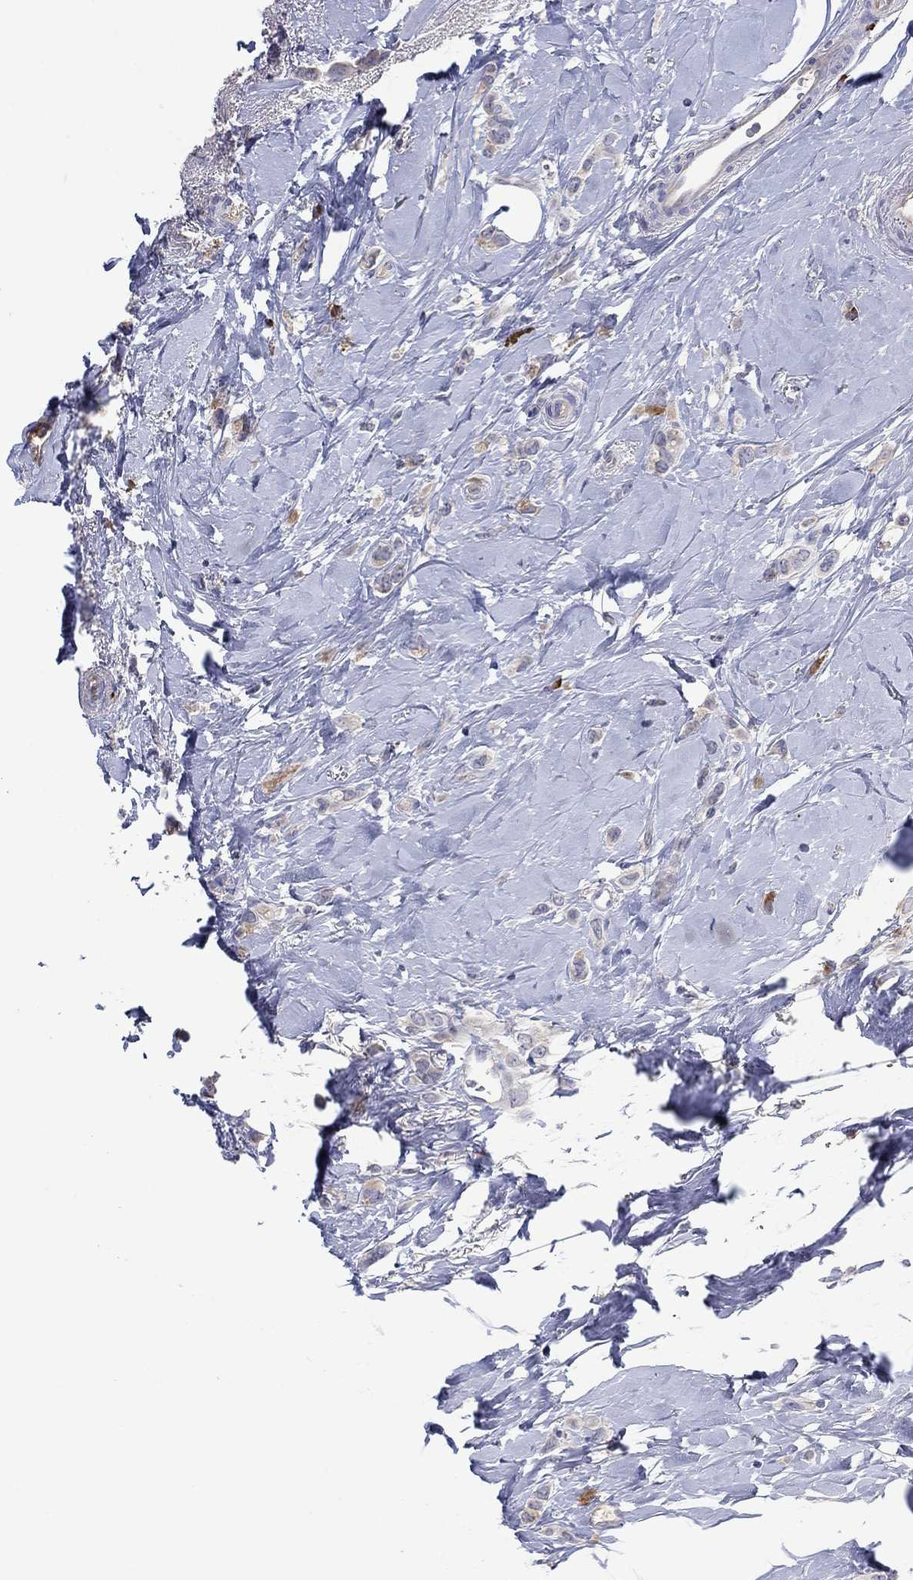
{"staining": {"intensity": "weak", "quantity": "25%-75%", "location": "cytoplasmic/membranous"}, "tissue": "breast cancer", "cell_type": "Tumor cells", "image_type": "cancer", "snomed": [{"axis": "morphology", "description": "Lobular carcinoma"}, {"axis": "topography", "description": "Breast"}], "caption": "Immunohistochemical staining of breast lobular carcinoma demonstrates weak cytoplasmic/membranous protein positivity in approximately 25%-75% of tumor cells.", "gene": "PLCL2", "patient": {"sex": "female", "age": 66}}